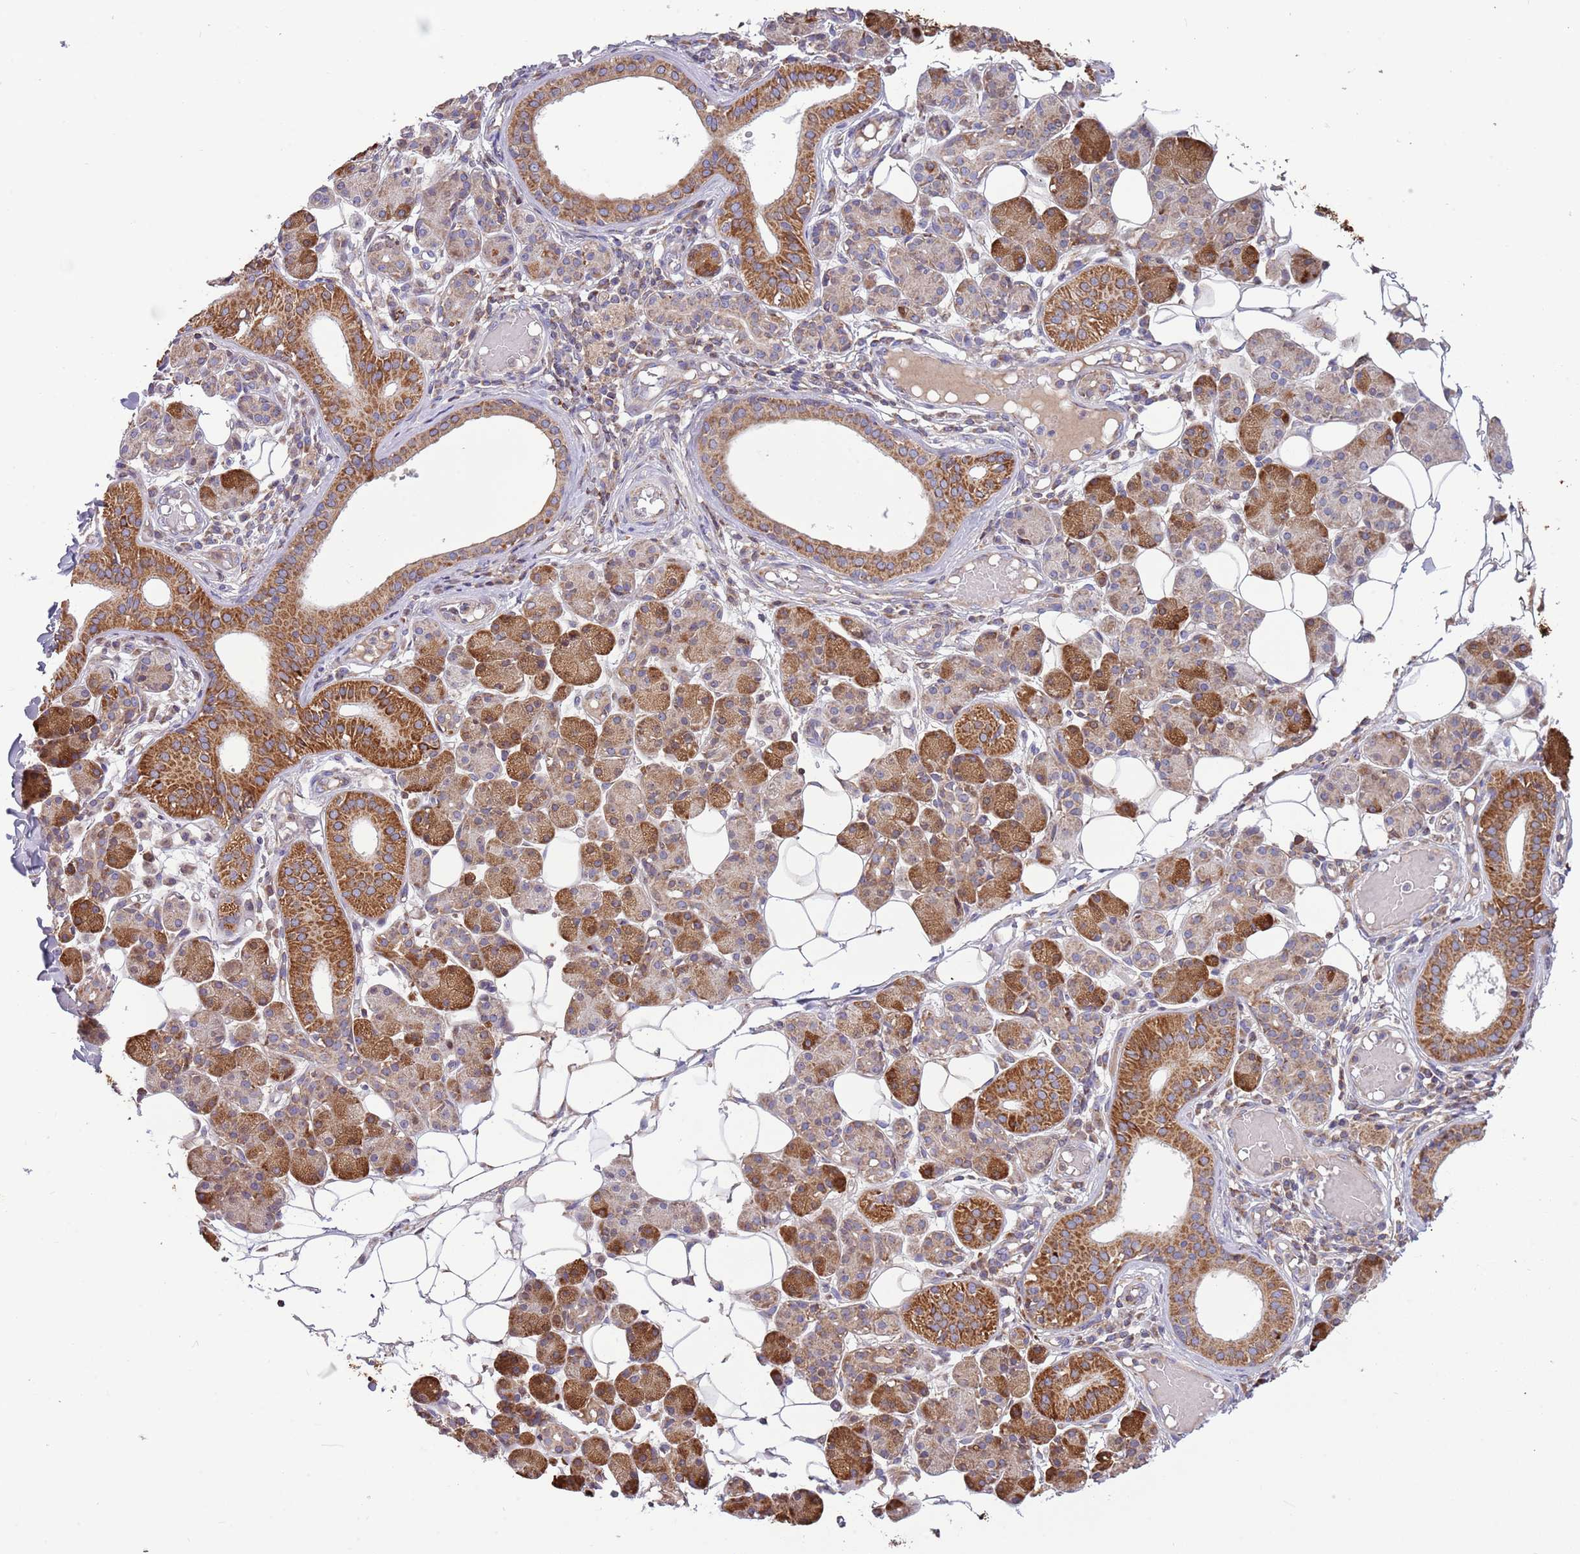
{"staining": {"intensity": "strong", "quantity": "25%-75%", "location": "cytoplasmic/membranous"}, "tissue": "salivary gland", "cell_type": "Glandular cells", "image_type": "normal", "snomed": [{"axis": "morphology", "description": "Normal tissue, NOS"}, {"axis": "topography", "description": "Salivary gland"}], "caption": "Strong cytoplasmic/membranous protein expression is seen in about 25%-75% of glandular cells in salivary gland.", "gene": "IRS4", "patient": {"sex": "female", "age": 33}}